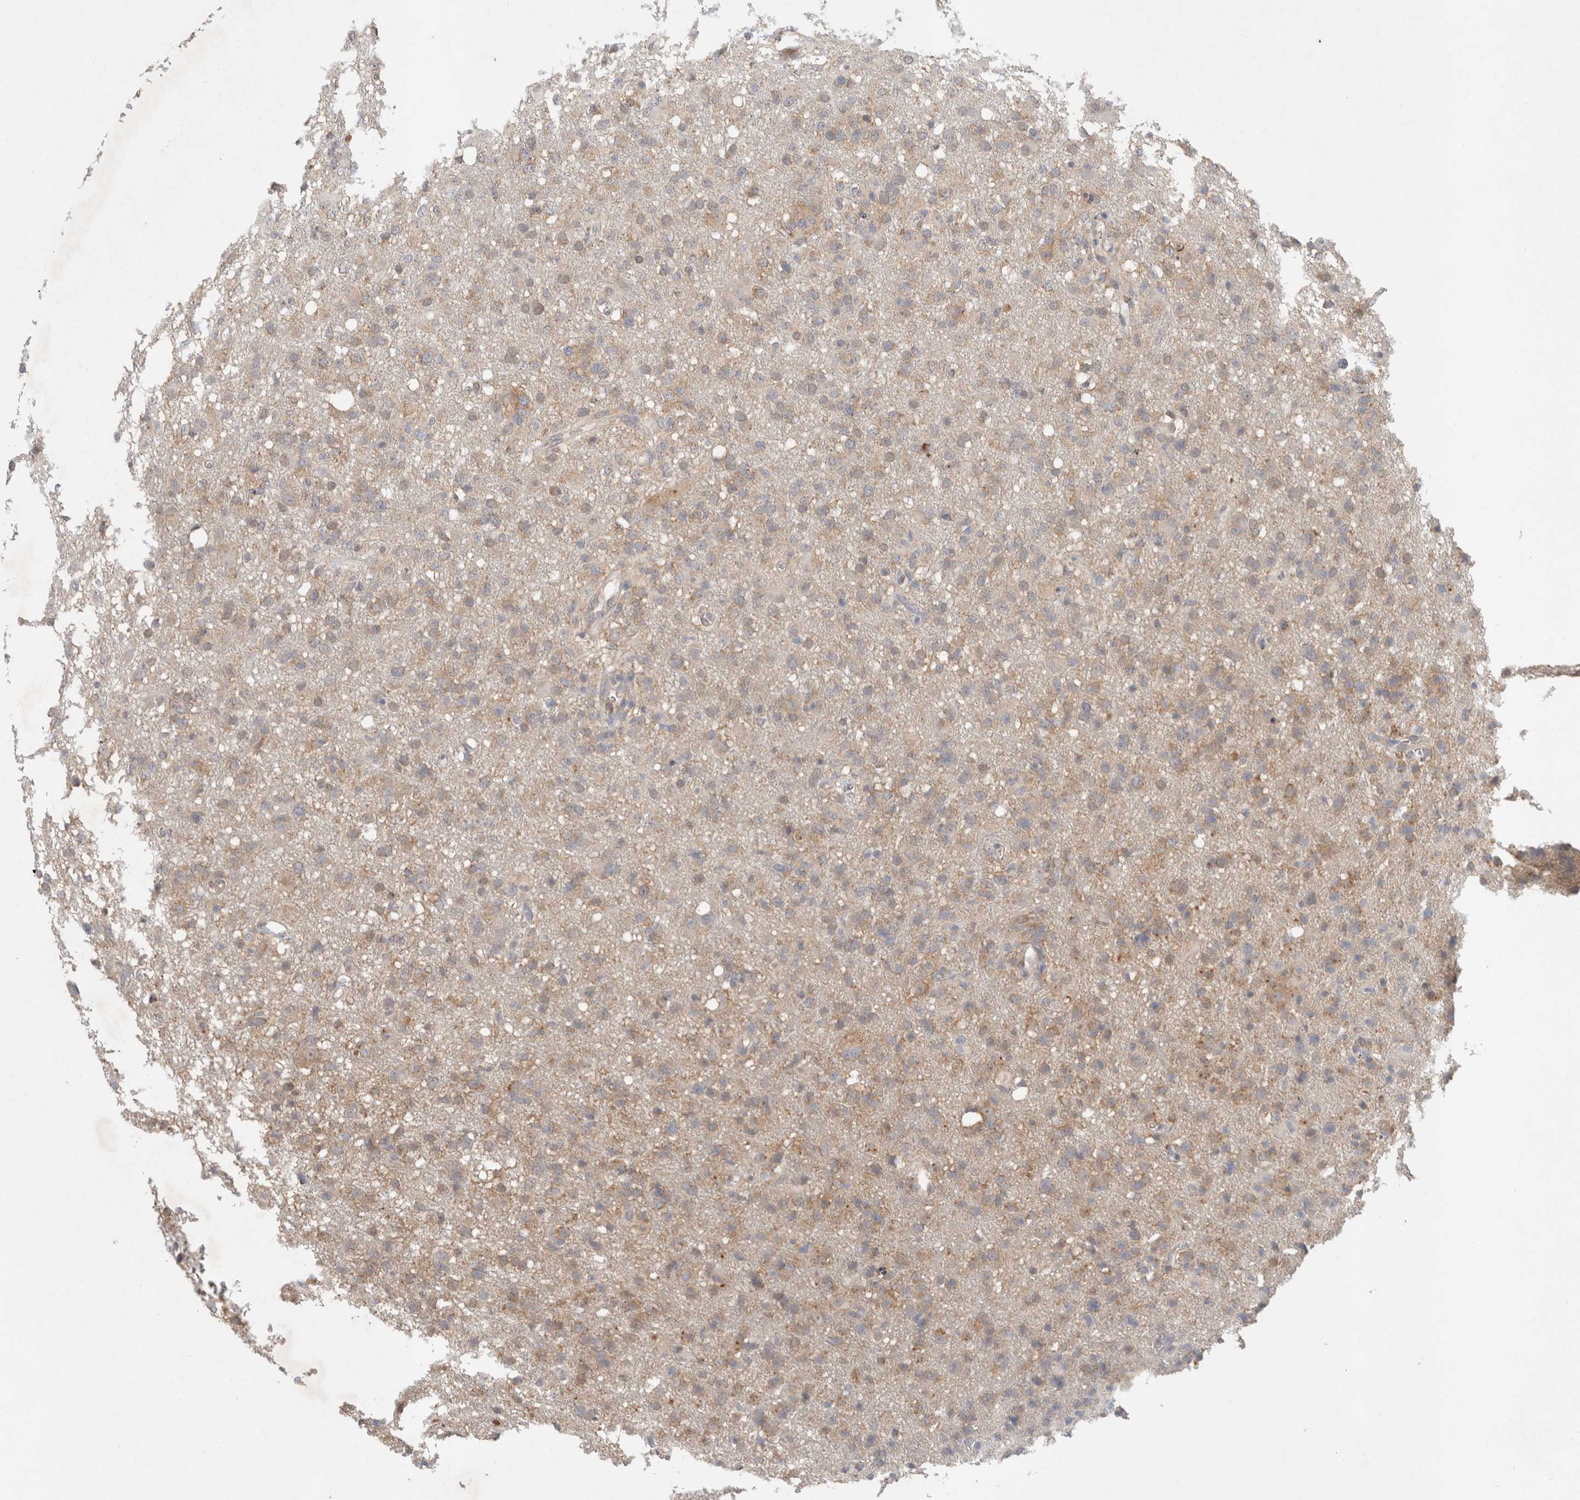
{"staining": {"intensity": "weak", "quantity": ">75%", "location": "cytoplasmic/membranous"}, "tissue": "glioma", "cell_type": "Tumor cells", "image_type": "cancer", "snomed": [{"axis": "morphology", "description": "Glioma, malignant, High grade"}, {"axis": "topography", "description": "Brain"}], "caption": "Protein staining of glioma tissue exhibits weak cytoplasmic/membranous staining in approximately >75% of tumor cells.", "gene": "RAB14", "patient": {"sex": "female", "age": 57}}